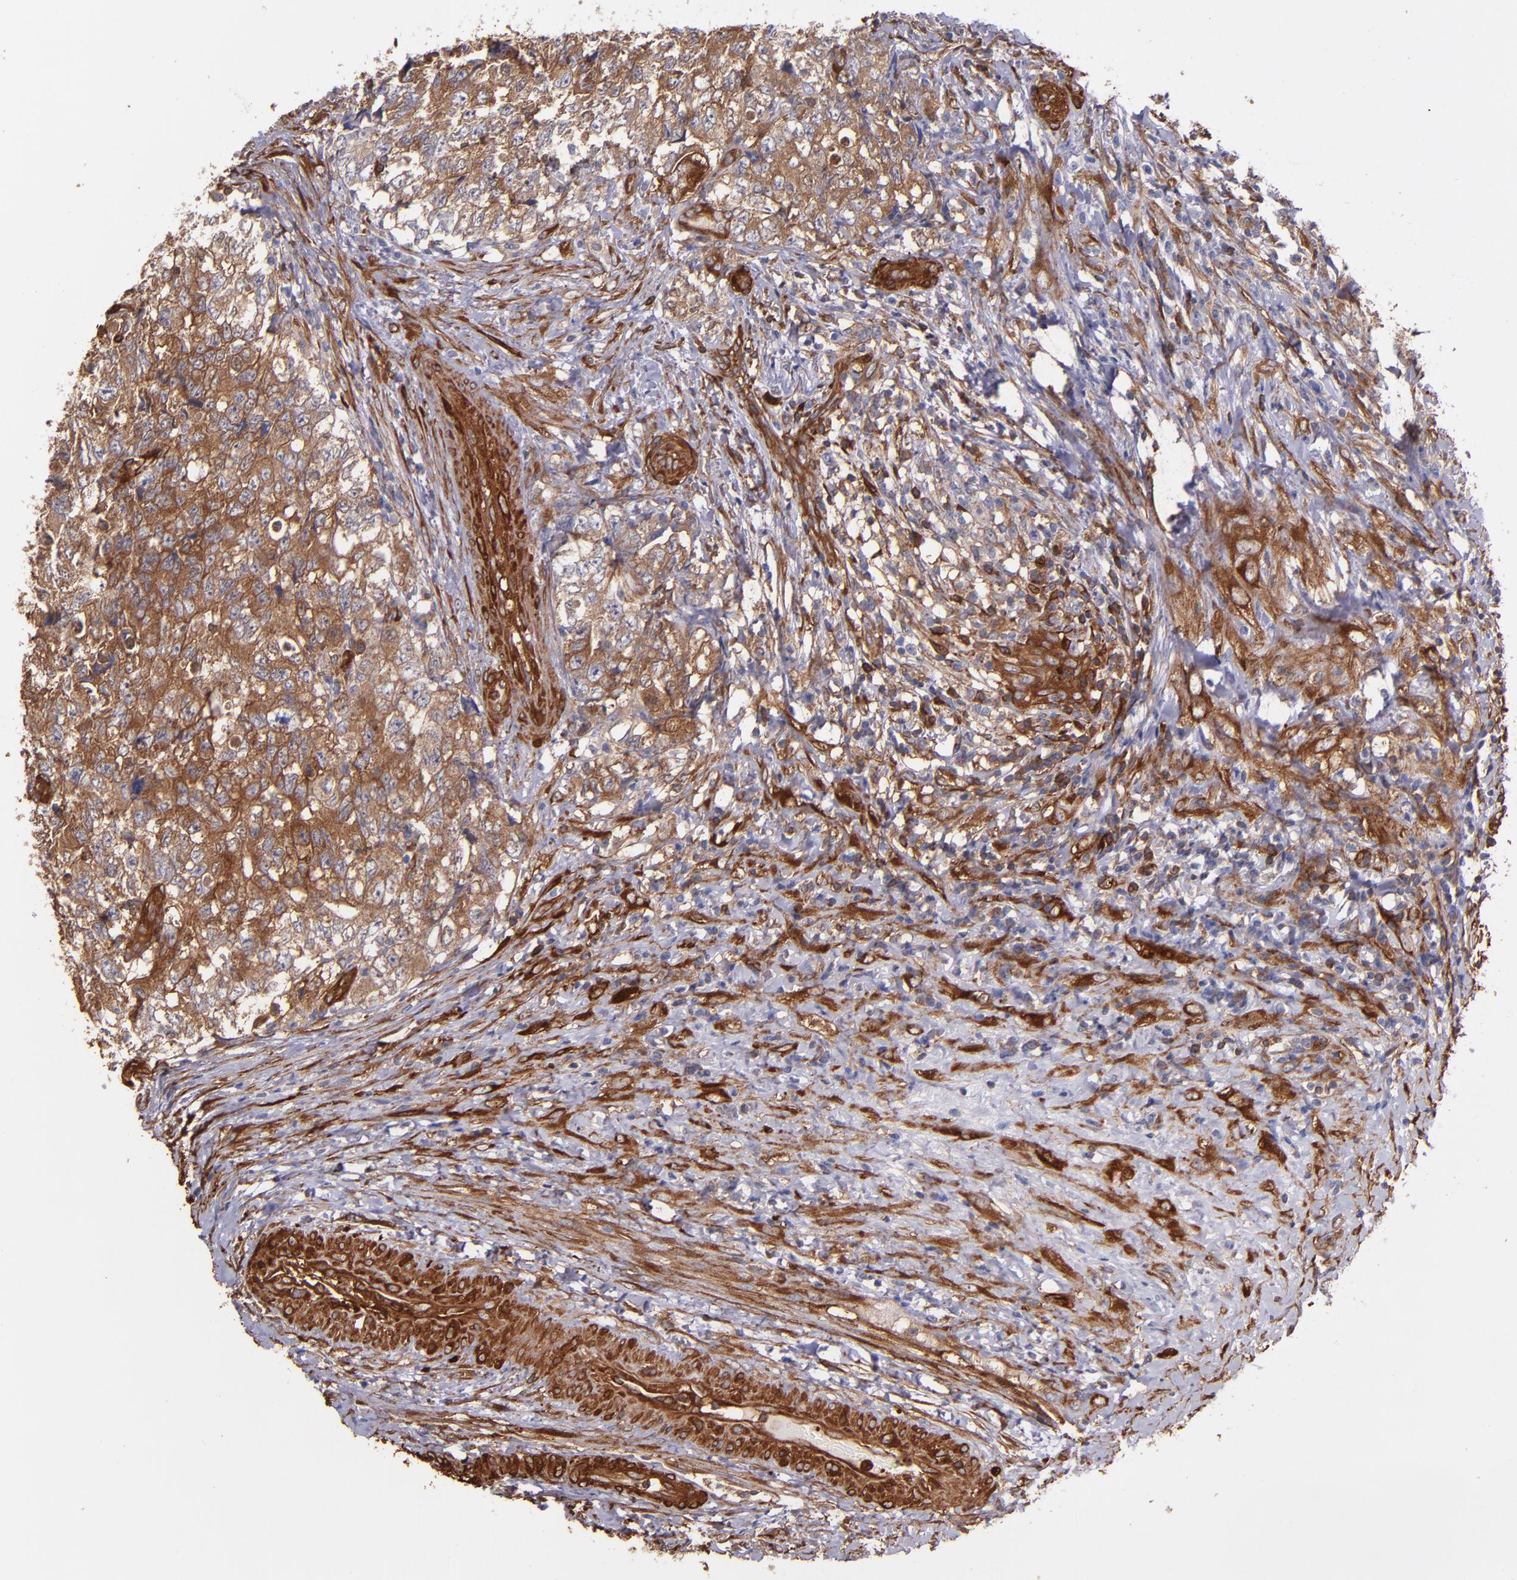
{"staining": {"intensity": "moderate", "quantity": "25%-75%", "location": "cytoplasmic/membranous"}, "tissue": "testis cancer", "cell_type": "Tumor cells", "image_type": "cancer", "snomed": [{"axis": "morphology", "description": "Carcinoma, Embryonal, NOS"}, {"axis": "topography", "description": "Testis"}], "caption": "Immunohistochemical staining of testis embryonal carcinoma displays moderate cytoplasmic/membranous protein positivity in approximately 25%-75% of tumor cells.", "gene": "VCL", "patient": {"sex": "male", "age": 31}}